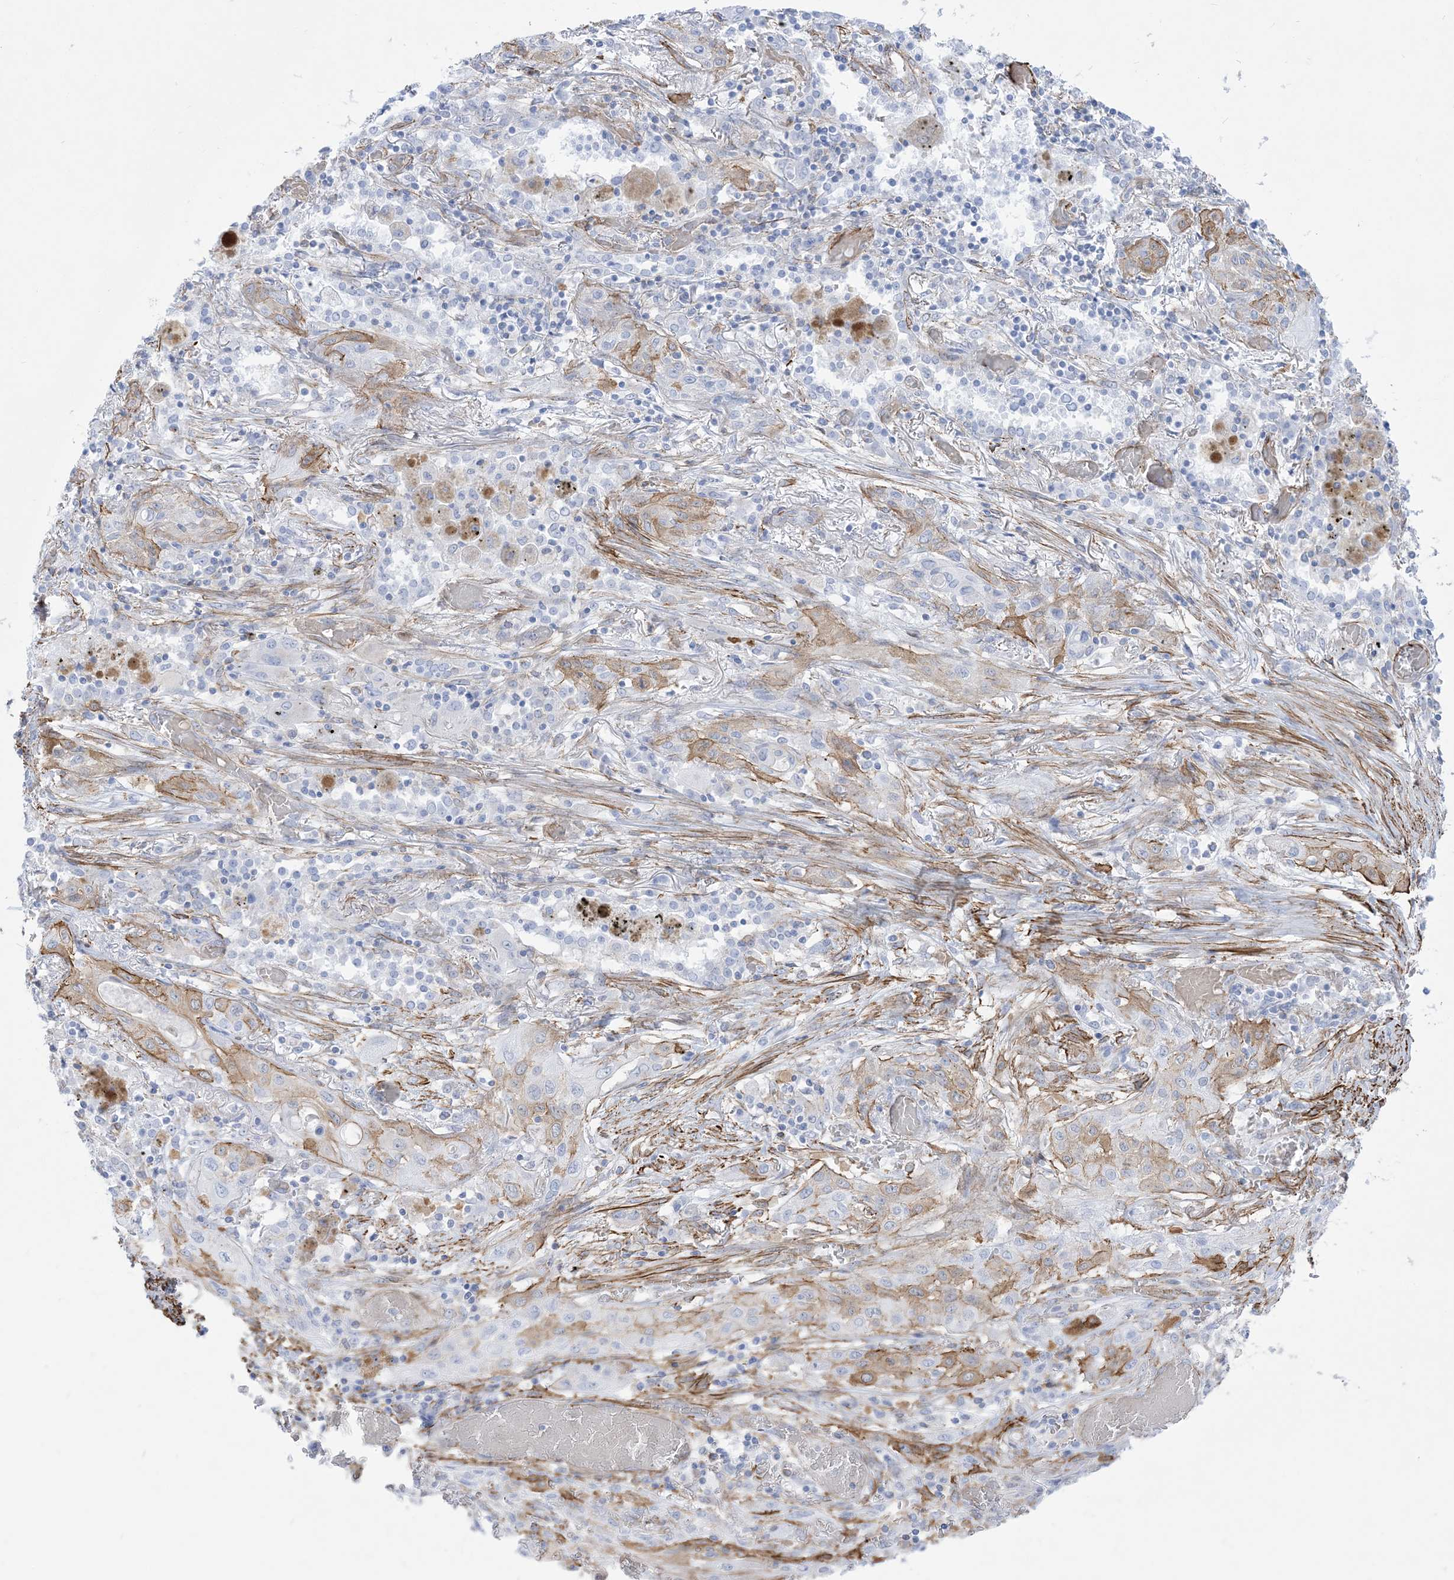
{"staining": {"intensity": "negative", "quantity": "none", "location": "none"}, "tissue": "lung cancer", "cell_type": "Tumor cells", "image_type": "cancer", "snomed": [{"axis": "morphology", "description": "Squamous cell carcinoma, NOS"}, {"axis": "topography", "description": "Lung"}], "caption": "Immunohistochemical staining of human lung cancer (squamous cell carcinoma) shows no significant staining in tumor cells. (IHC, brightfield microscopy, high magnification).", "gene": "B3GNT7", "patient": {"sex": "female", "age": 47}}